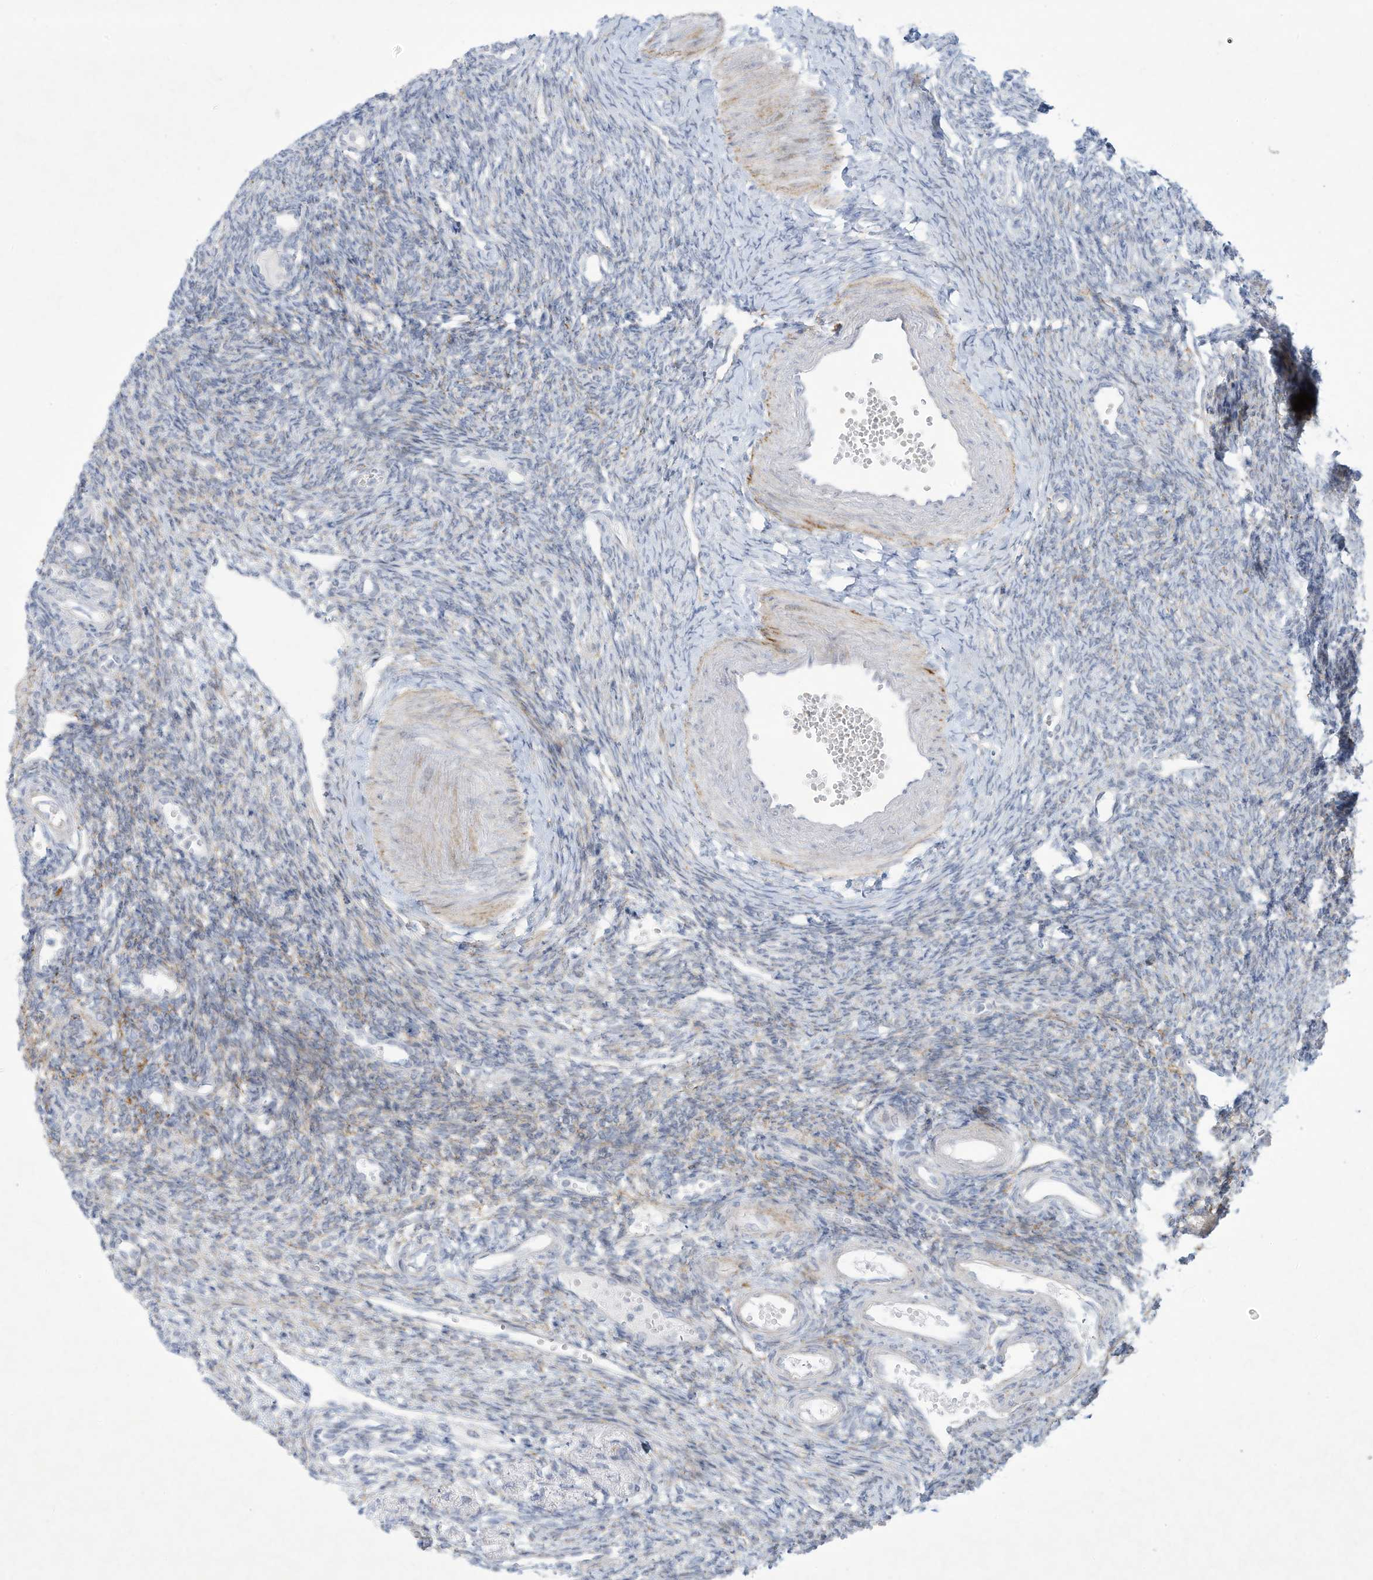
{"staining": {"intensity": "negative", "quantity": "none", "location": "none"}, "tissue": "ovary", "cell_type": "Follicle cells", "image_type": "normal", "snomed": [{"axis": "morphology", "description": "Normal tissue, NOS"}, {"axis": "morphology", "description": "Cyst, NOS"}, {"axis": "topography", "description": "Ovary"}], "caption": "This is an immunohistochemistry photomicrograph of benign human ovary. There is no positivity in follicle cells.", "gene": "PAX6", "patient": {"sex": "female", "age": 33}}